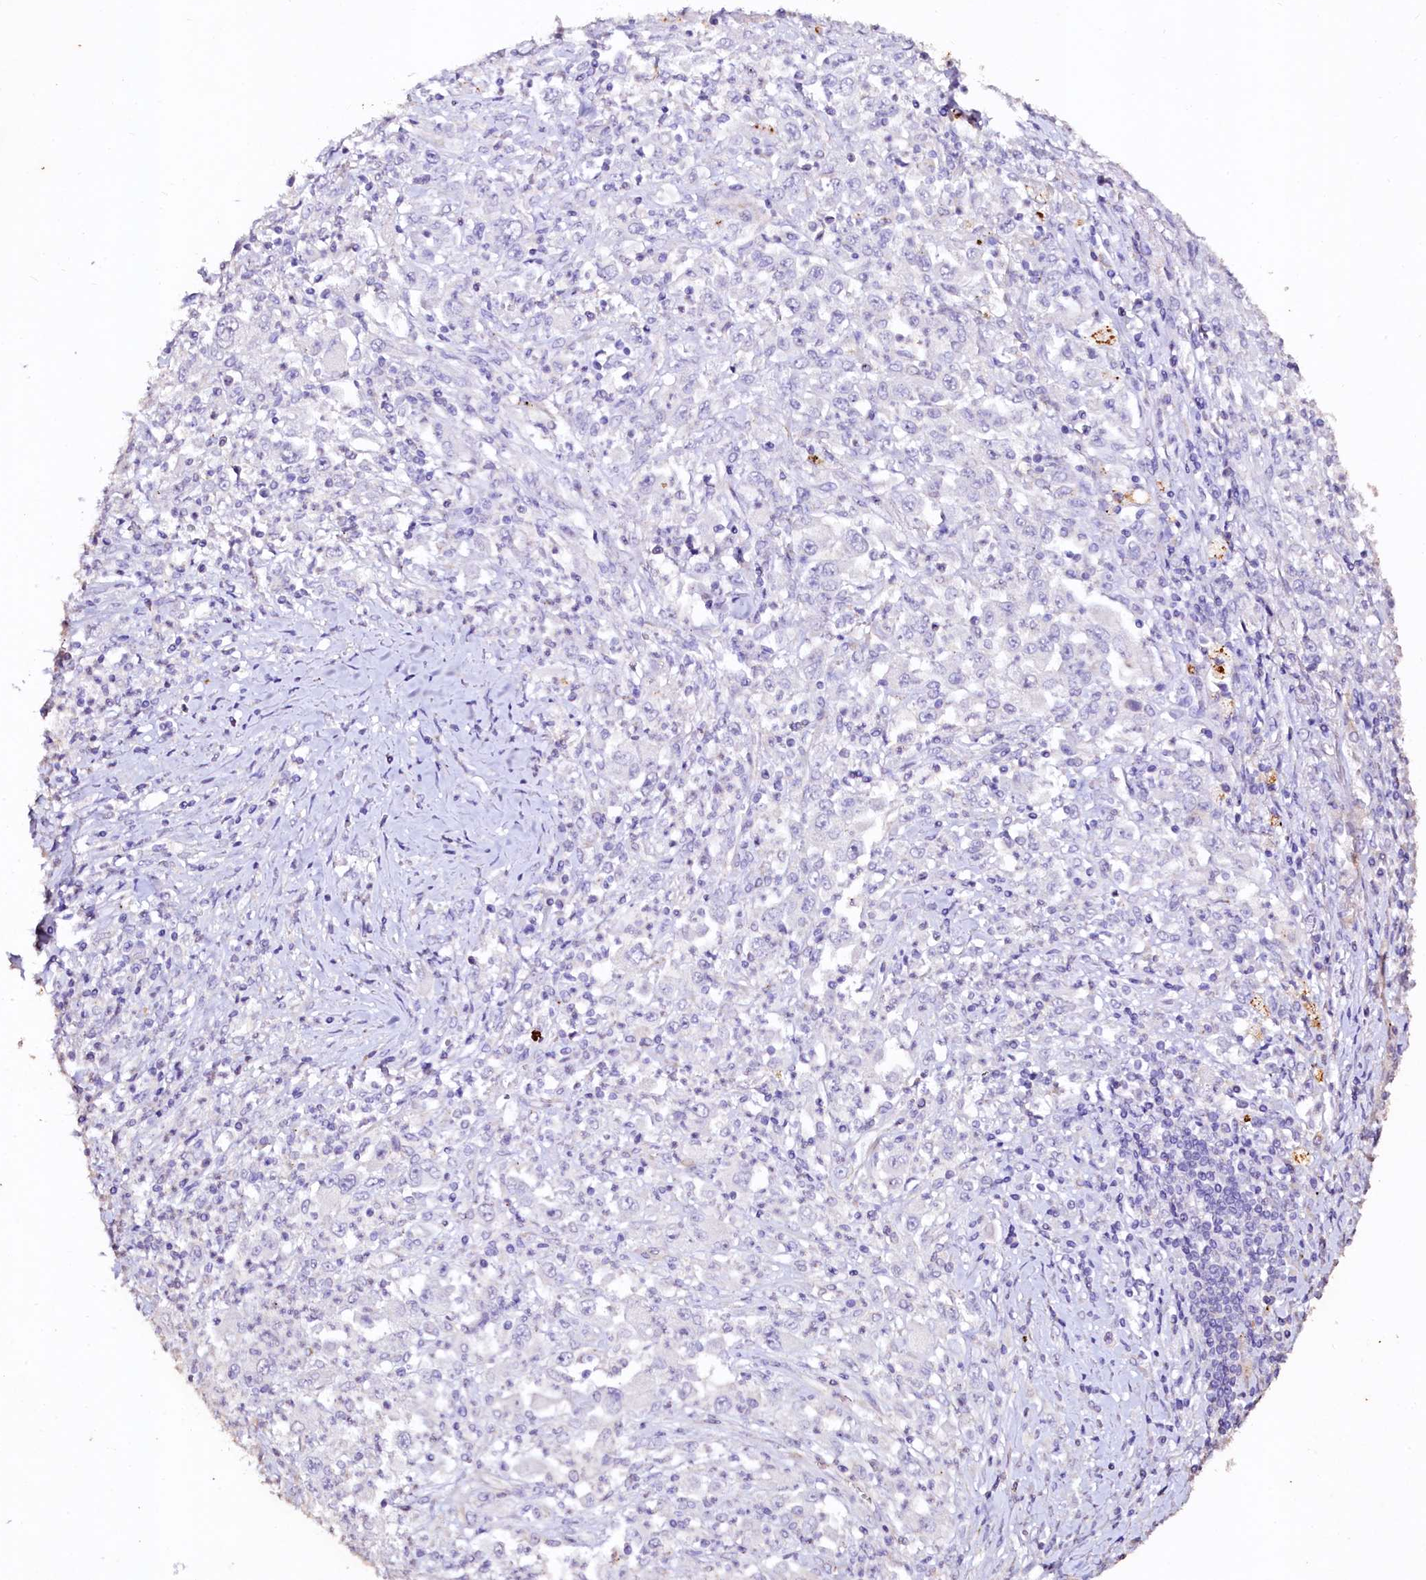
{"staining": {"intensity": "negative", "quantity": "none", "location": "none"}, "tissue": "melanoma", "cell_type": "Tumor cells", "image_type": "cancer", "snomed": [{"axis": "morphology", "description": "Malignant melanoma, Metastatic site"}, {"axis": "topography", "description": "Skin"}], "caption": "The histopathology image displays no significant expression in tumor cells of malignant melanoma (metastatic site).", "gene": "VPS36", "patient": {"sex": "female", "age": 56}}